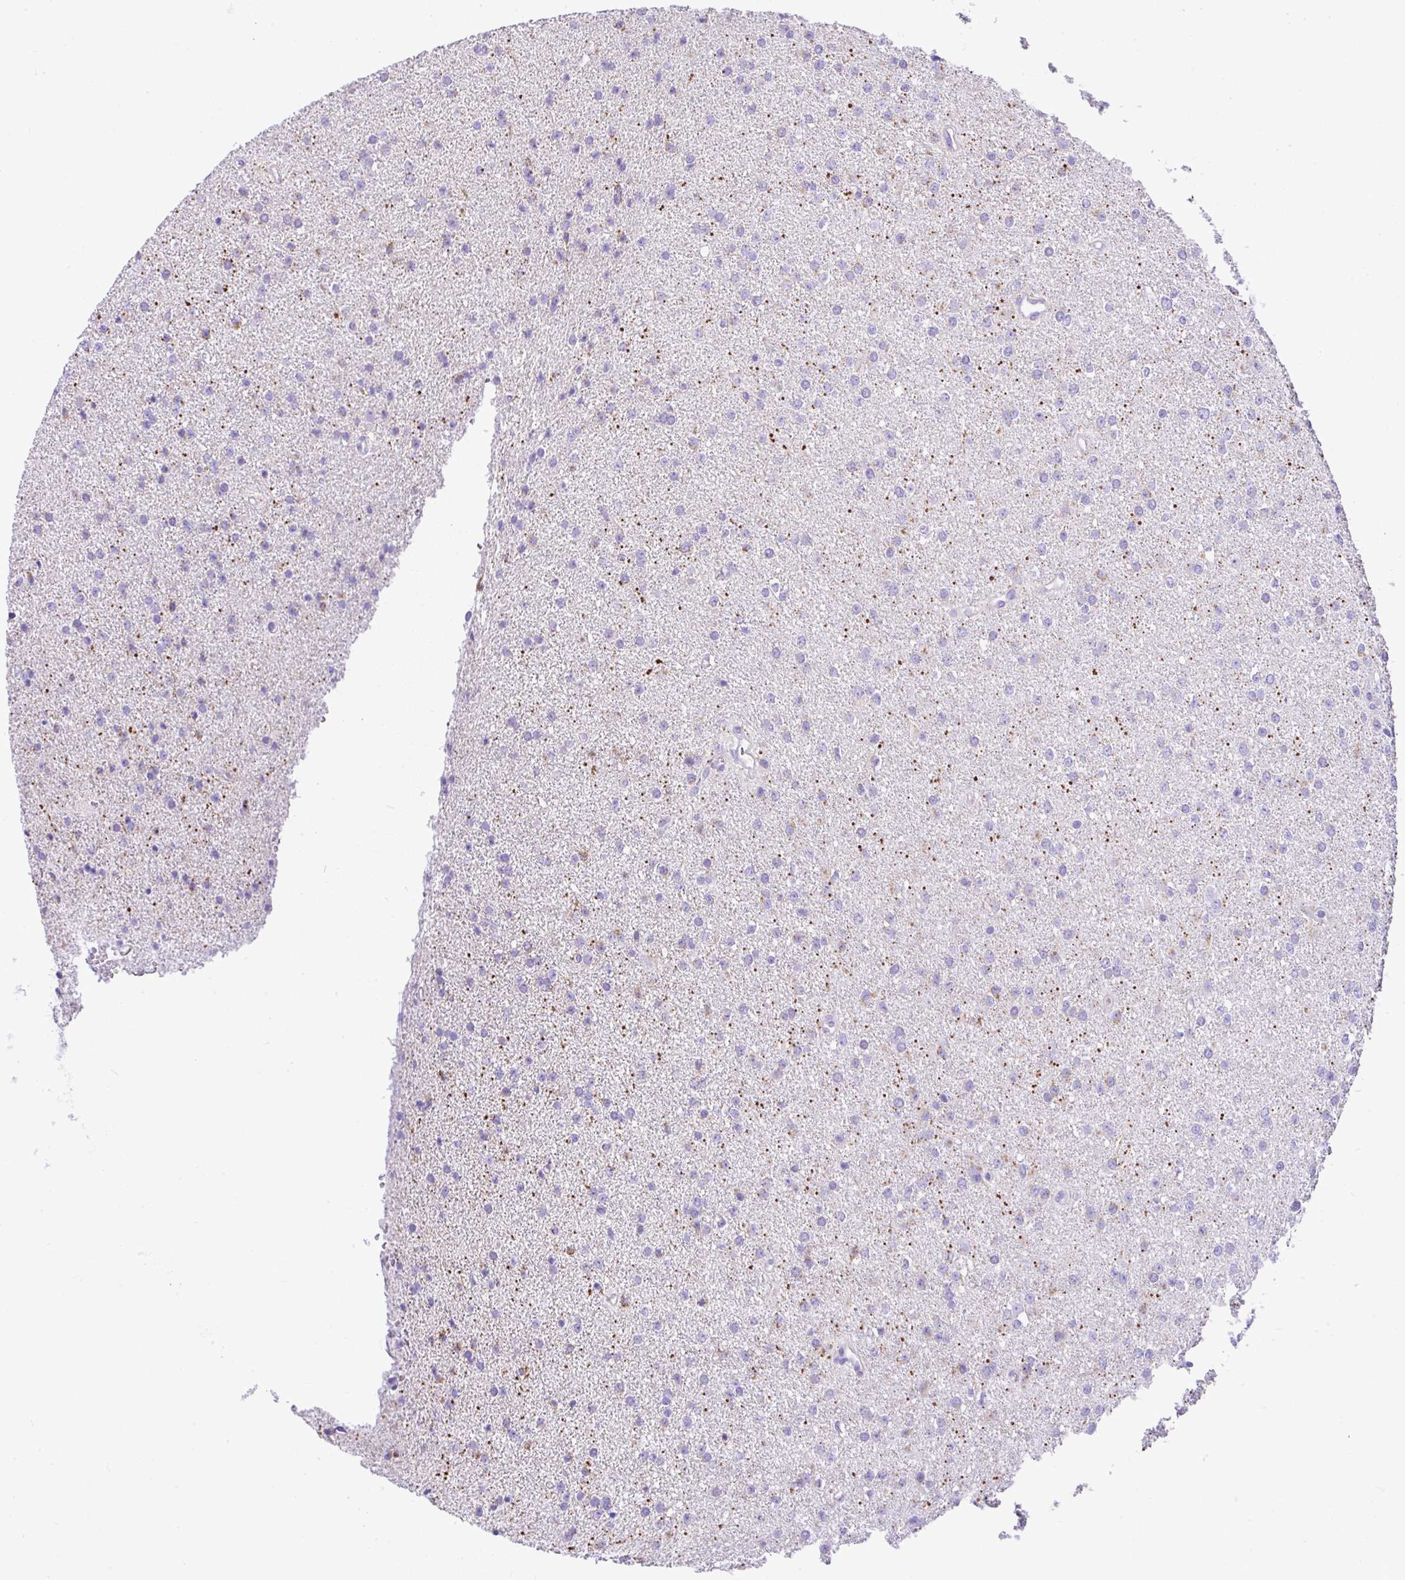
{"staining": {"intensity": "negative", "quantity": "none", "location": "none"}, "tissue": "glioma", "cell_type": "Tumor cells", "image_type": "cancer", "snomed": [{"axis": "morphology", "description": "Glioma, malignant, Low grade"}, {"axis": "topography", "description": "Brain"}], "caption": "The immunohistochemistry (IHC) photomicrograph has no significant positivity in tumor cells of low-grade glioma (malignant) tissue. (DAB (3,3'-diaminobenzidine) IHC, high magnification).", "gene": "SLC13A1", "patient": {"sex": "female", "age": 34}}